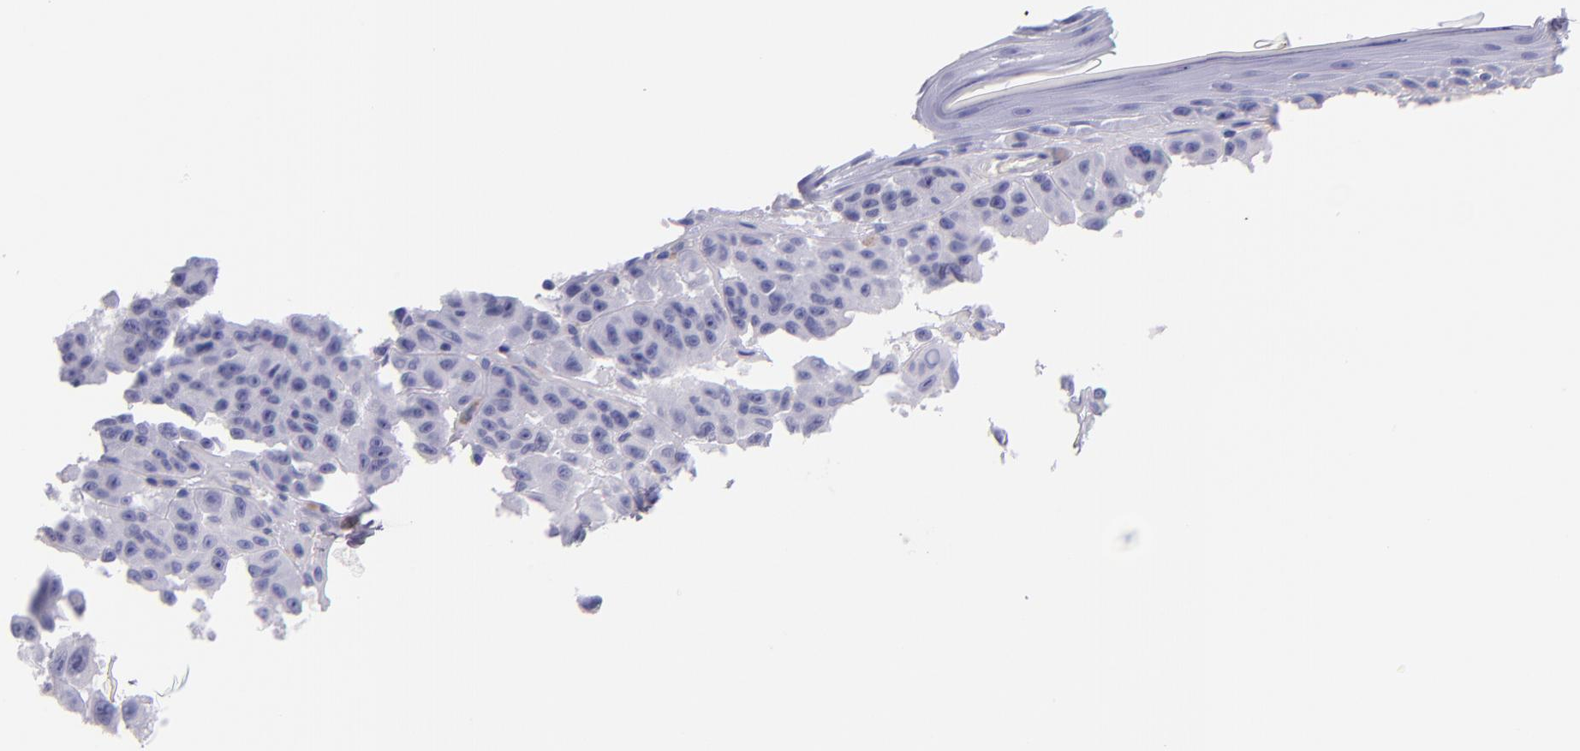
{"staining": {"intensity": "negative", "quantity": "none", "location": "none"}, "tissue": "melanoma", "cell_type": "Tumor cells", "image_type": "cancer", "snomed": [{"axis": "morphology", "description": "Malignant melanoma, NOS"}, {"axis": "topography", "description": "Skin"}], "caption": "A micrograph of melanoma stained for a protein shows no brown staining in tumor cells. (DAB (3,3'-diaminobenzidine) immunohistochemistry (IHC), high magnification).", "gene": "IRF4", "patient": {"sex": "male", "age": 30}}